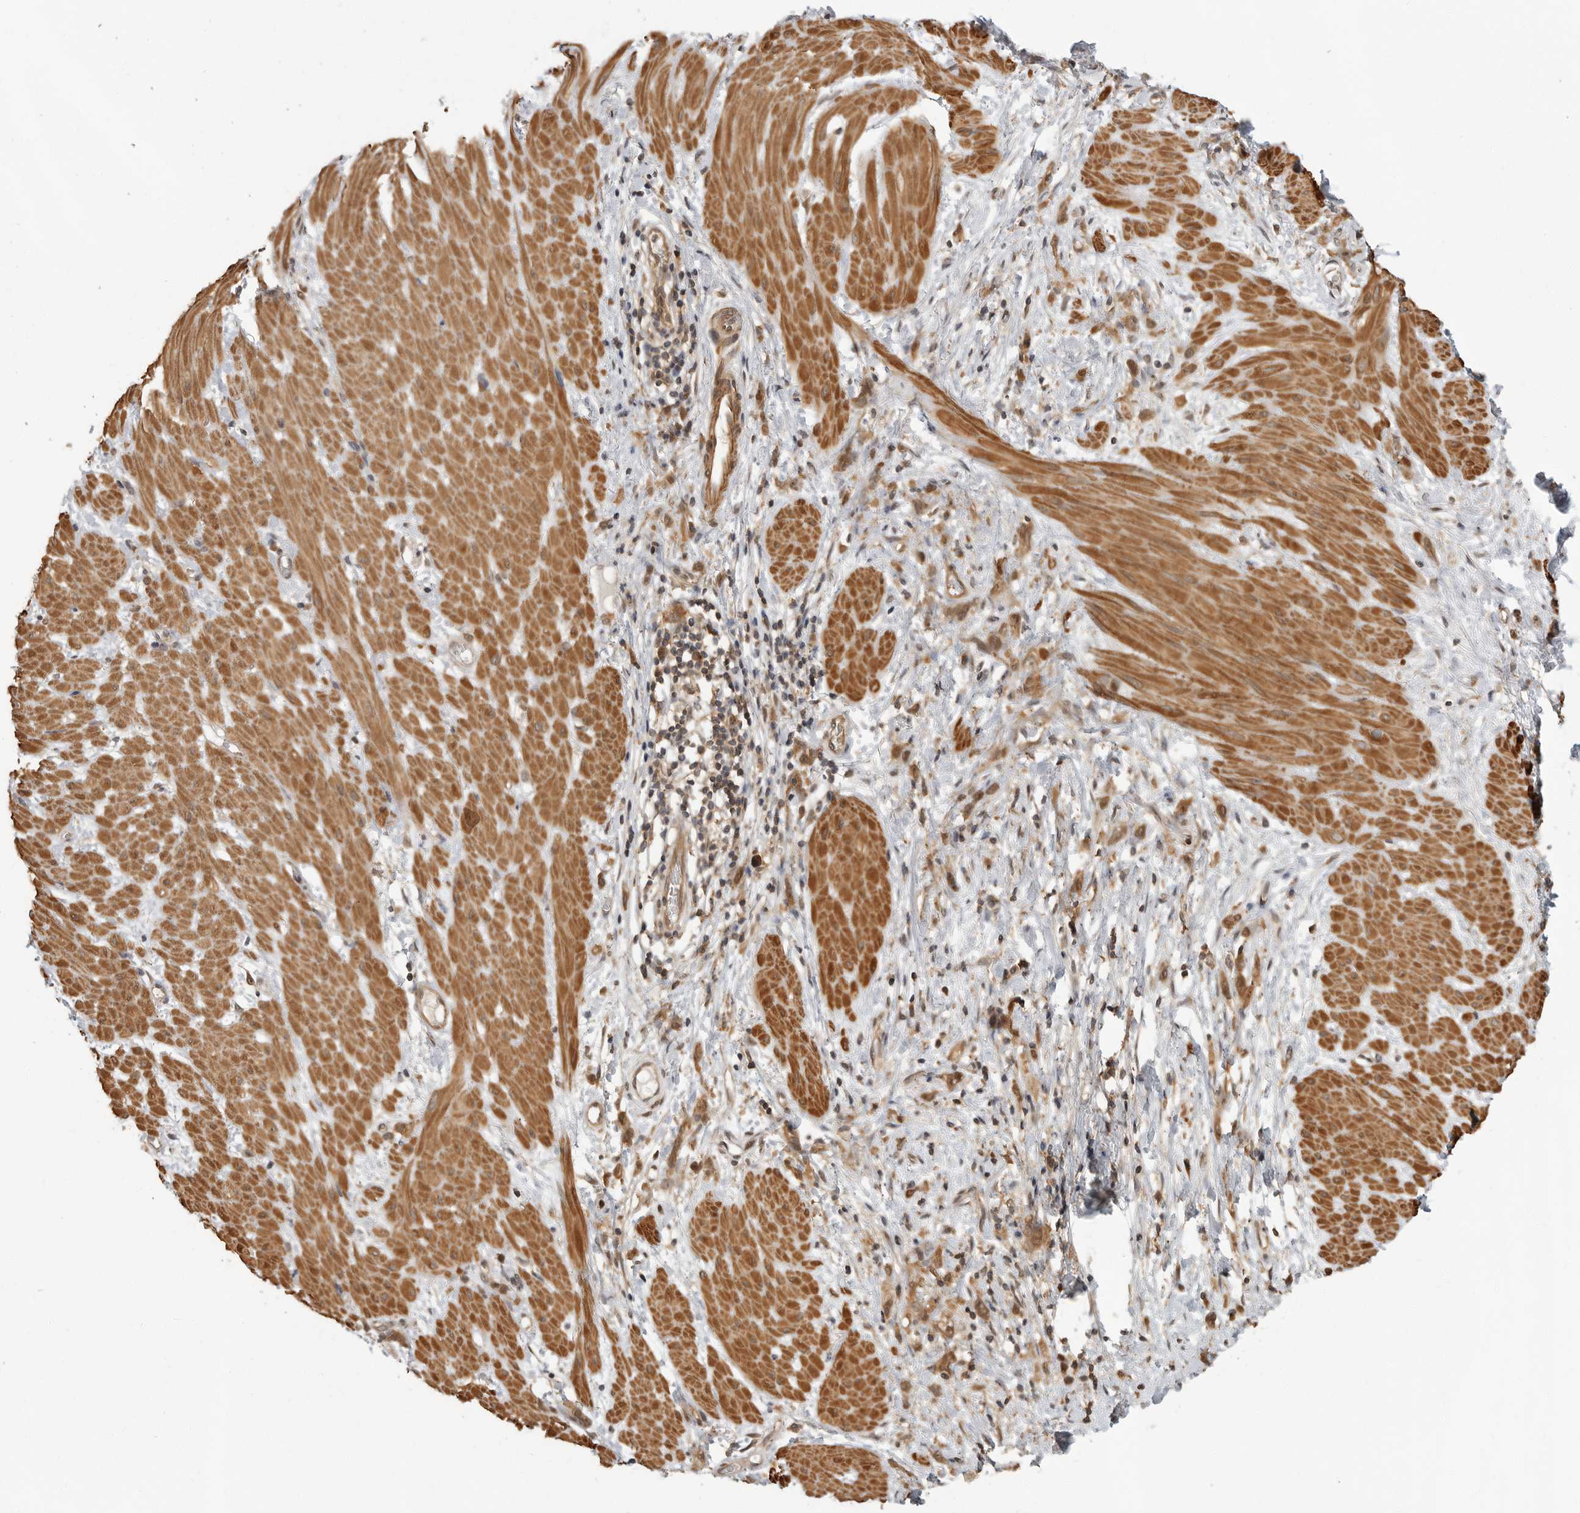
{"staining": {"intensity": "moderate", "quantity": ">75%", "location": "cytoplasmic/membranous,nuclear"}, "tissue": "stomach cancer", "cell_type": "Tumor cells", "image_type": "cancer", "snomed": [{"axis": "morphology", "description": "Adenocarcinoma, NOS"}, {"axis": "topography", "description": "Stomach"}], "caption": "A micrograph of human stomach cancer (adenocarcinoma) stained for a protein displays moderate cytoplasmic/membranous and nuclear brown staining in tumor cells. Immunohistochemistry stains the protein in brown and the nuclei are stained blue.", "gene": "ERN1", "patient": {"sex": "female", "age": 76}}